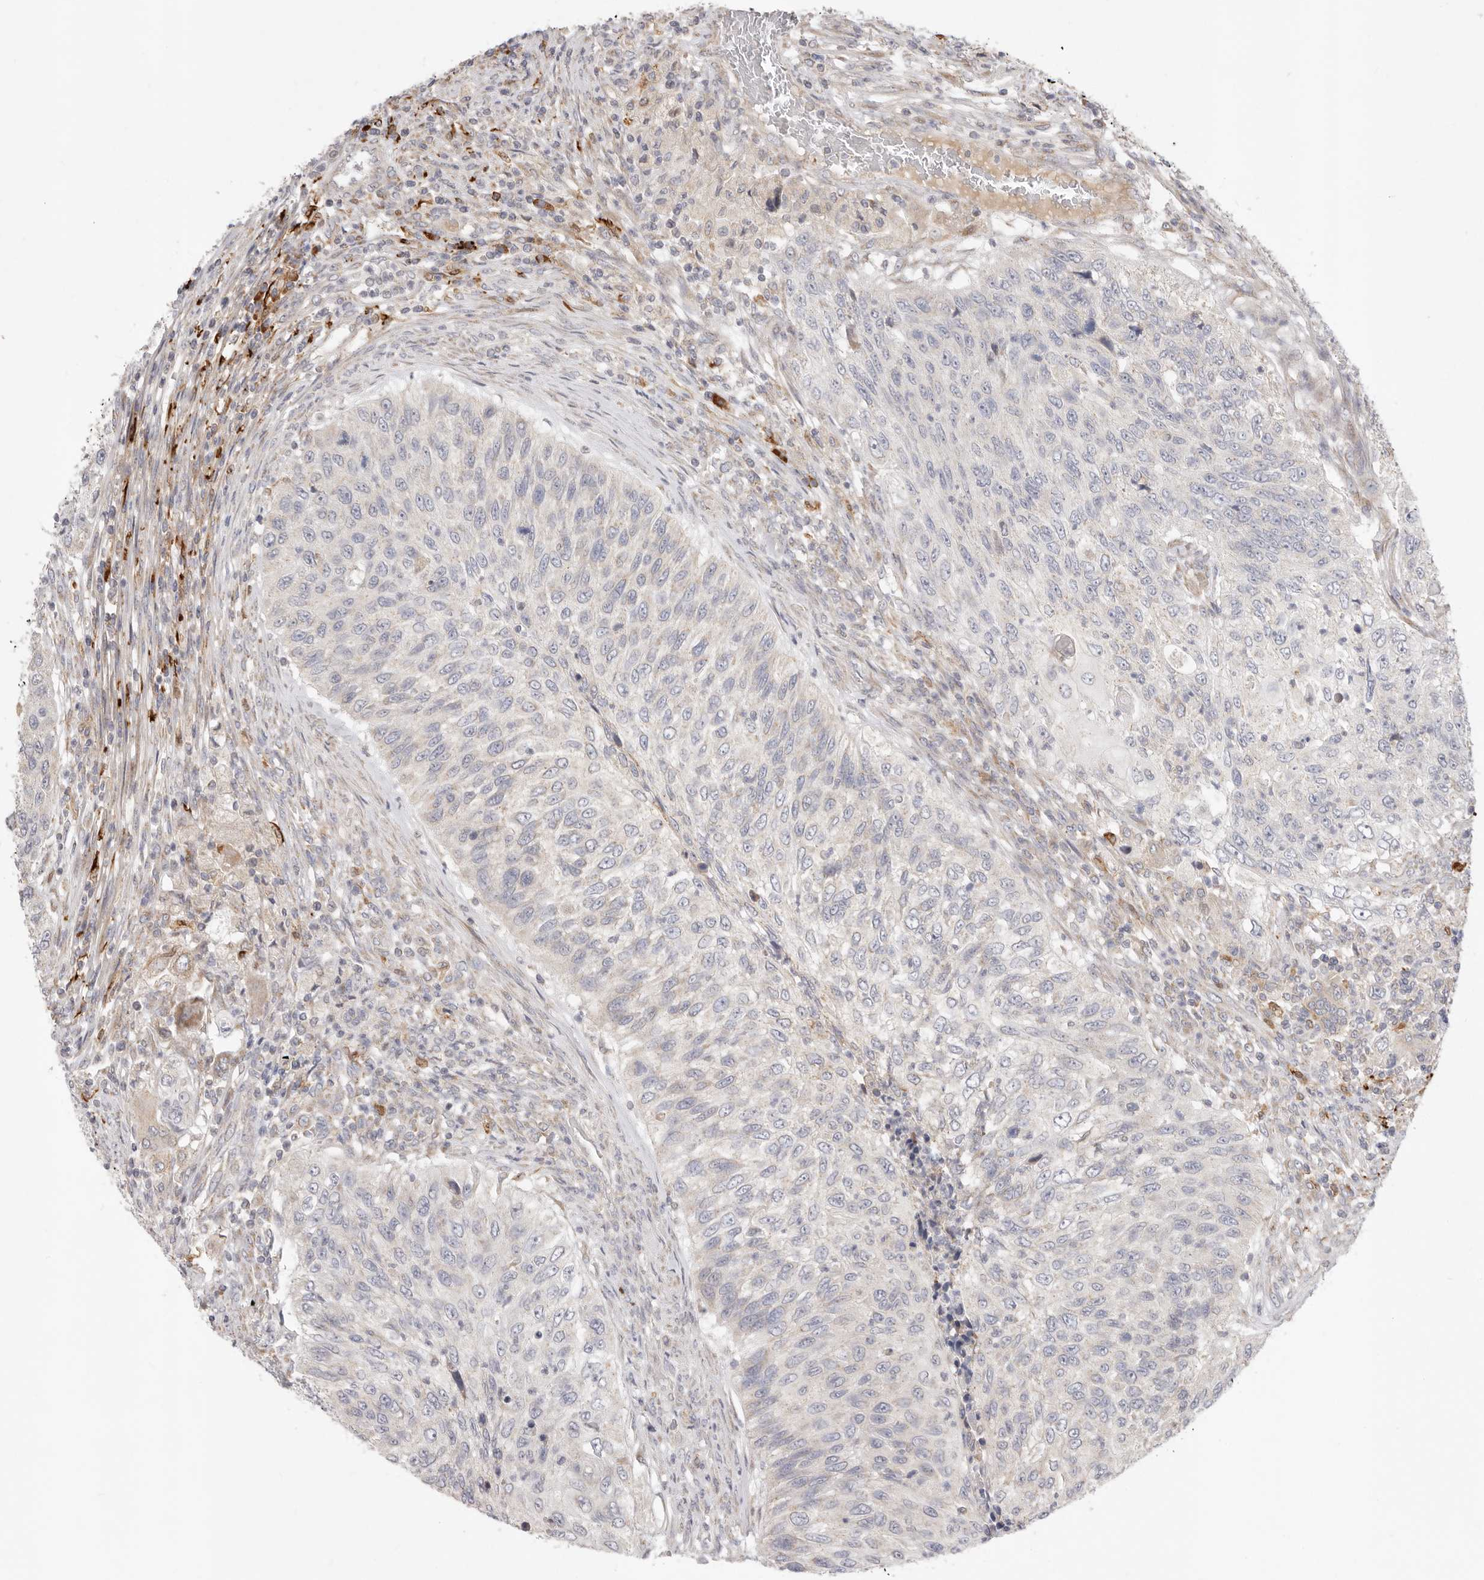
{"staining": {"intensity": "negative", "quantity": "none", "location": "none"}, "tissue": "urothelial cancer", "cell_type": "Tumor cells", "image_type": "cancer", "snomed": [{"axis": "morphology", "description": "Urothelial carcinoma, High grade"}, {"axis": "topography", "description": "Urinary bladder"}], "caption": "Immunohistochemistry (IHC) image of human urothelial cancer stained for a protein (brown), which exhibits no positivity in tumor cells.", "gene": "USH1C", "patient": {"sex": "female", "age": 60}}